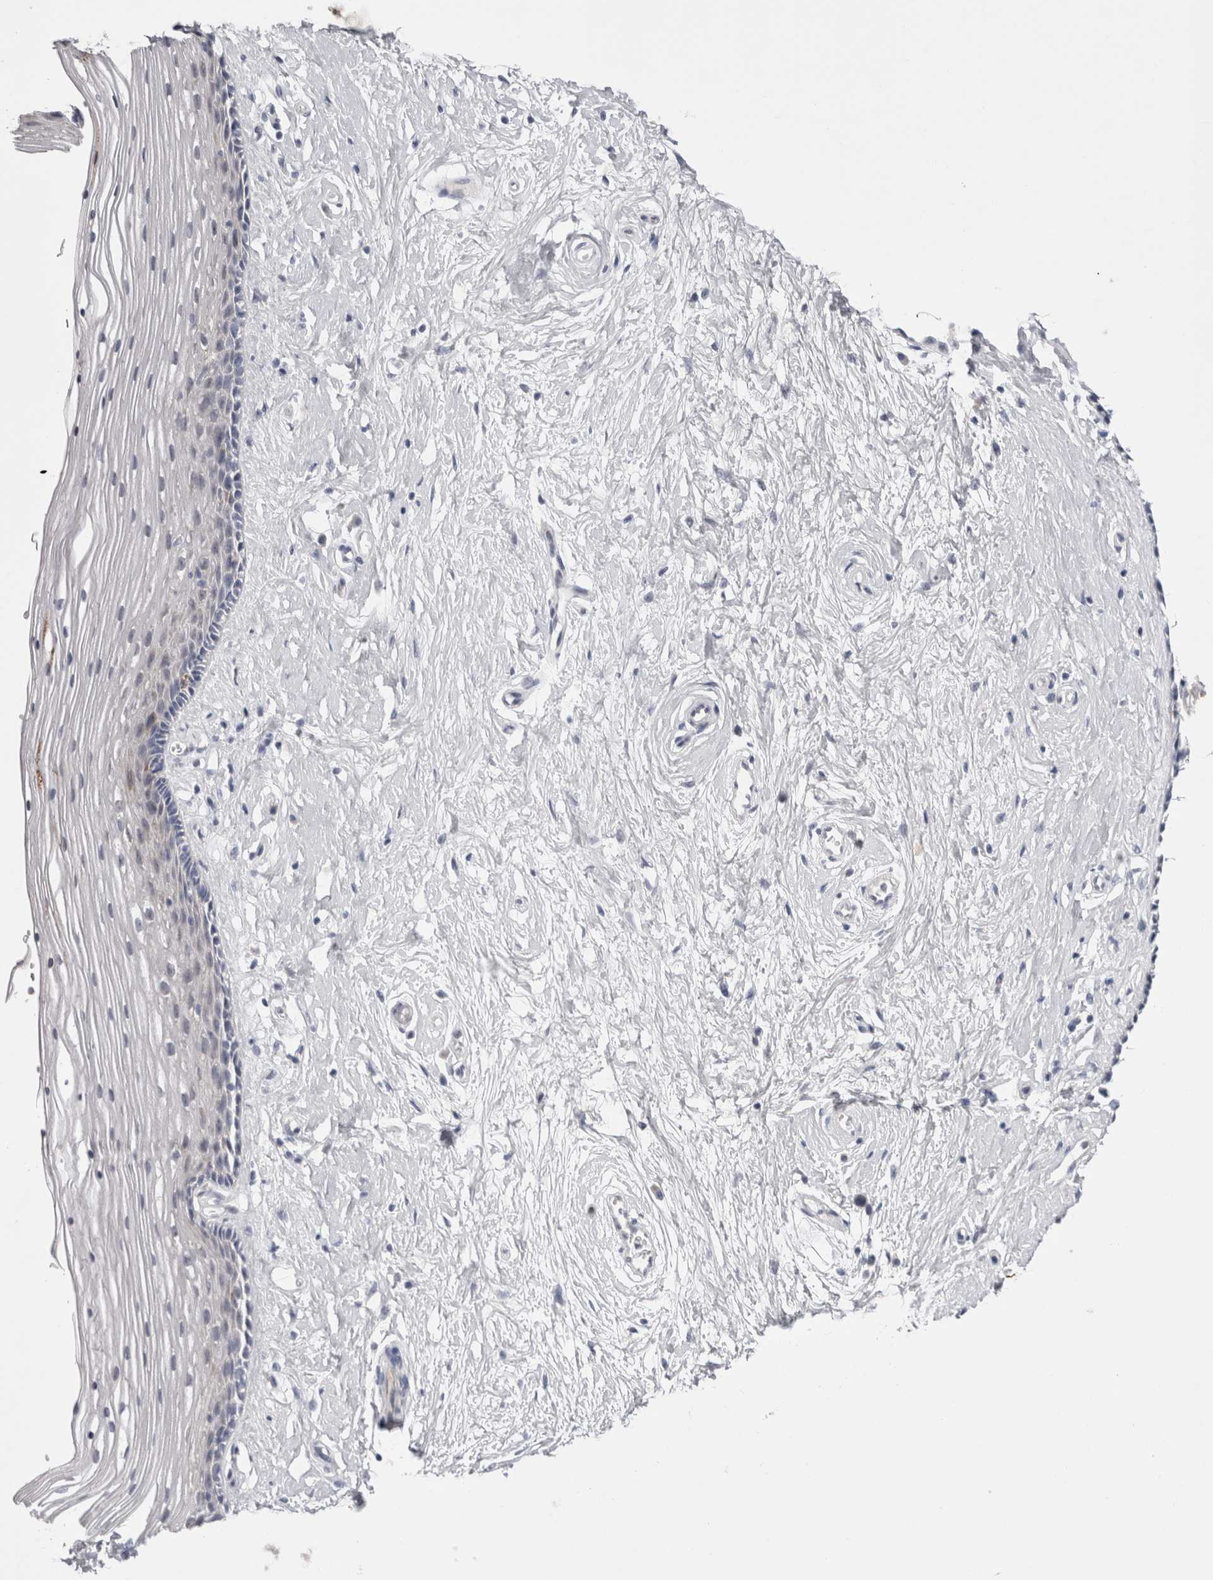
{"staining": {"intensity": "strong", "quantity": "<25%", "location": "cytoplasmic/membranous"}, "tissue": "vagina", "cell_type": "Squamous epithelial cells", "image_type": "normal", "snomed": [{"axis": "morphology", "description": "Normal tissue, NOS"}, {"axis": "topography", "description": "Vagina"}], "caption": "Approximately <25% of squamous epithelial cells in benign vagina reveal strong cytoplasmic/membranous protein positivity as visualized by brown immunohistochemical staining.", "gene": "PWP2", "patient": {"sex": "female", "age": 46}}